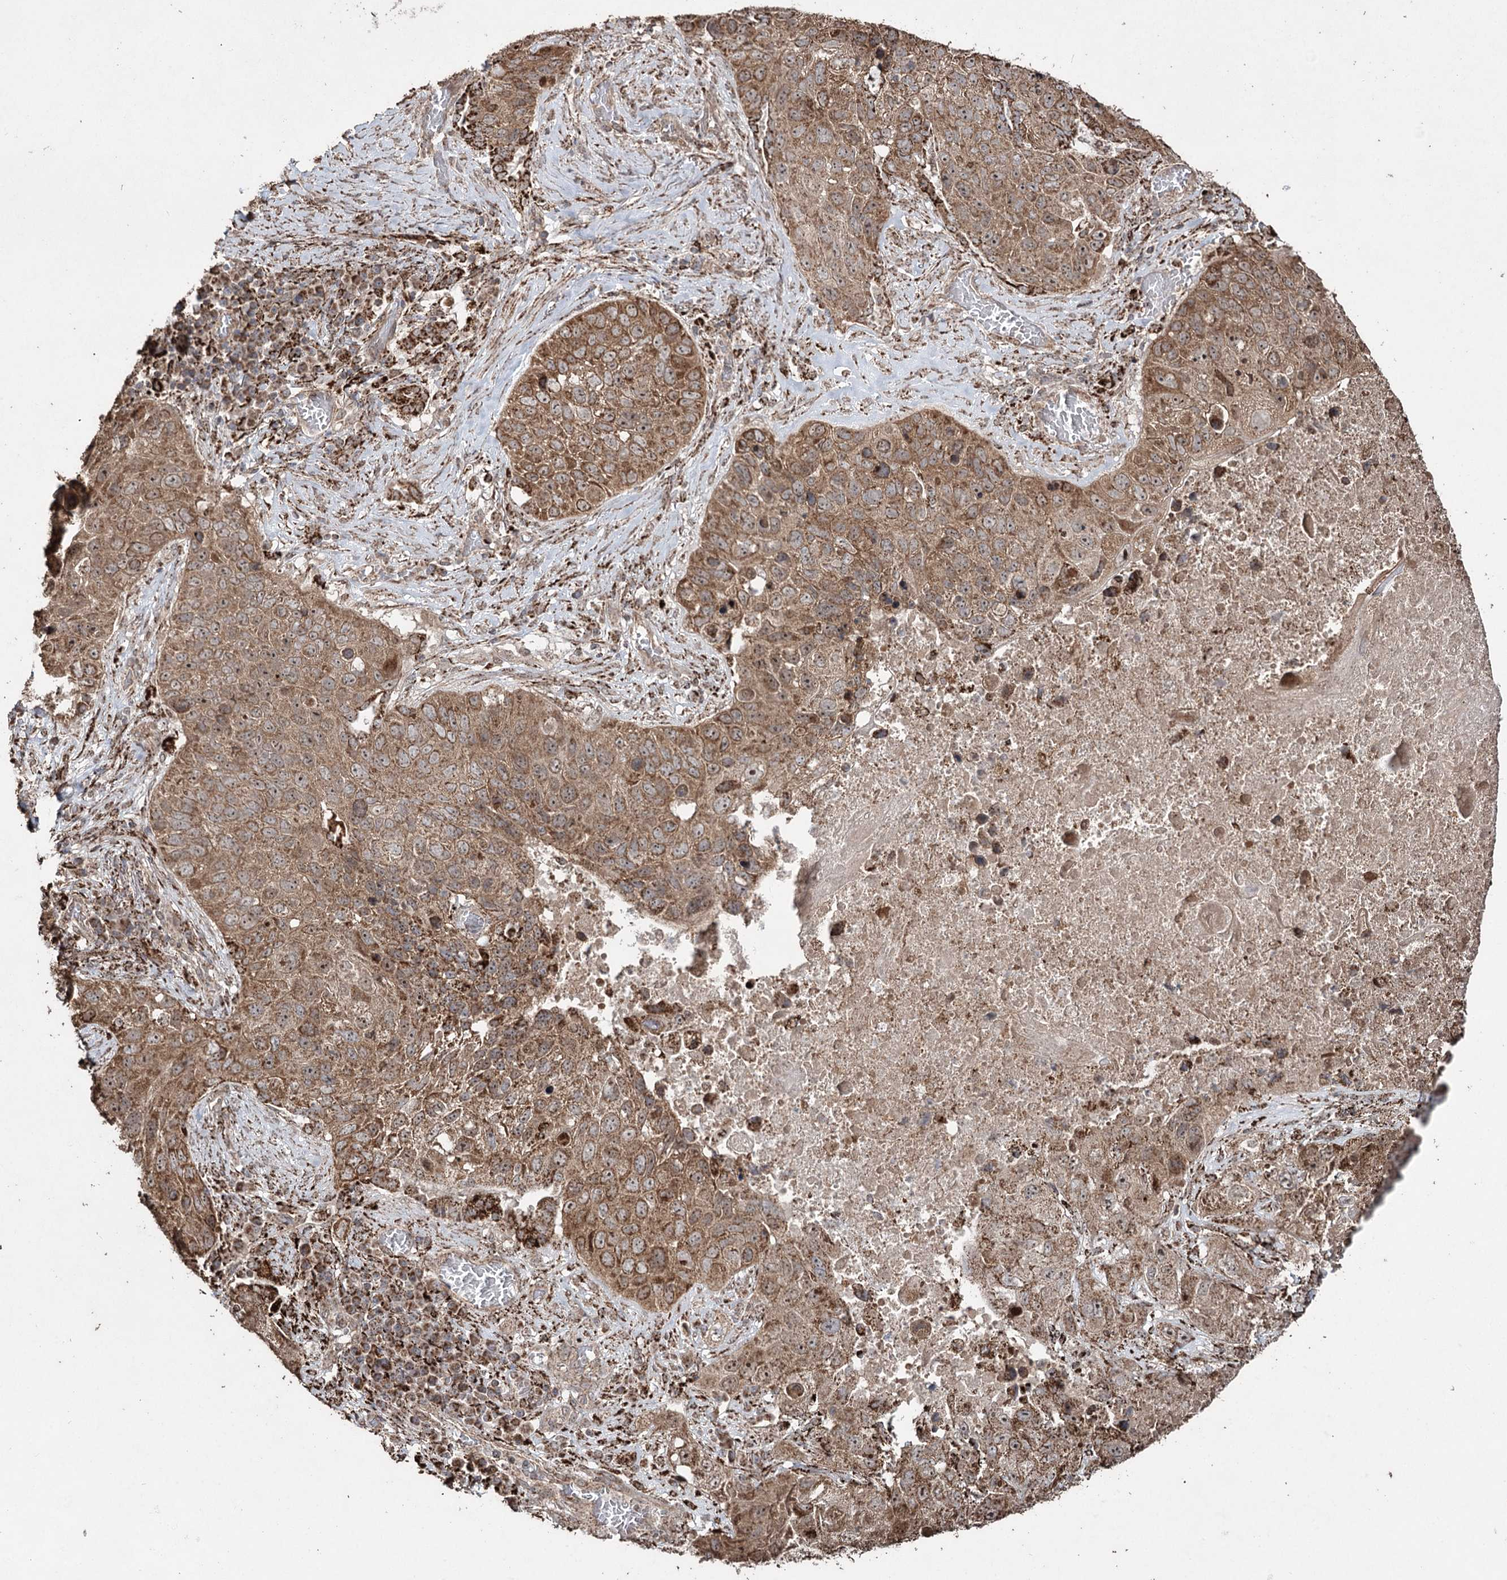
{"staining": {"intensity": "moderate", "quantity": ">75%", "location": "cytoplasmic/membranous,nuclear"}, "tissue": "lung cancer", "cell_type": "Tumor cells", "image_type": "cancer", "snomed": [{"axis": "morphology", "description": "Squamous cell carcinoma, NOS"}, {"axis": "topography", "description": "Lung"}], "caption": "A brown stain shows moderate cytoplasmic/membranous and nuclear staining of a protein in lung cancer (squamous cell carcinoma) tumor cells.", "gene": "SLF2", "patient": {"sex": "male", "age": 61}}